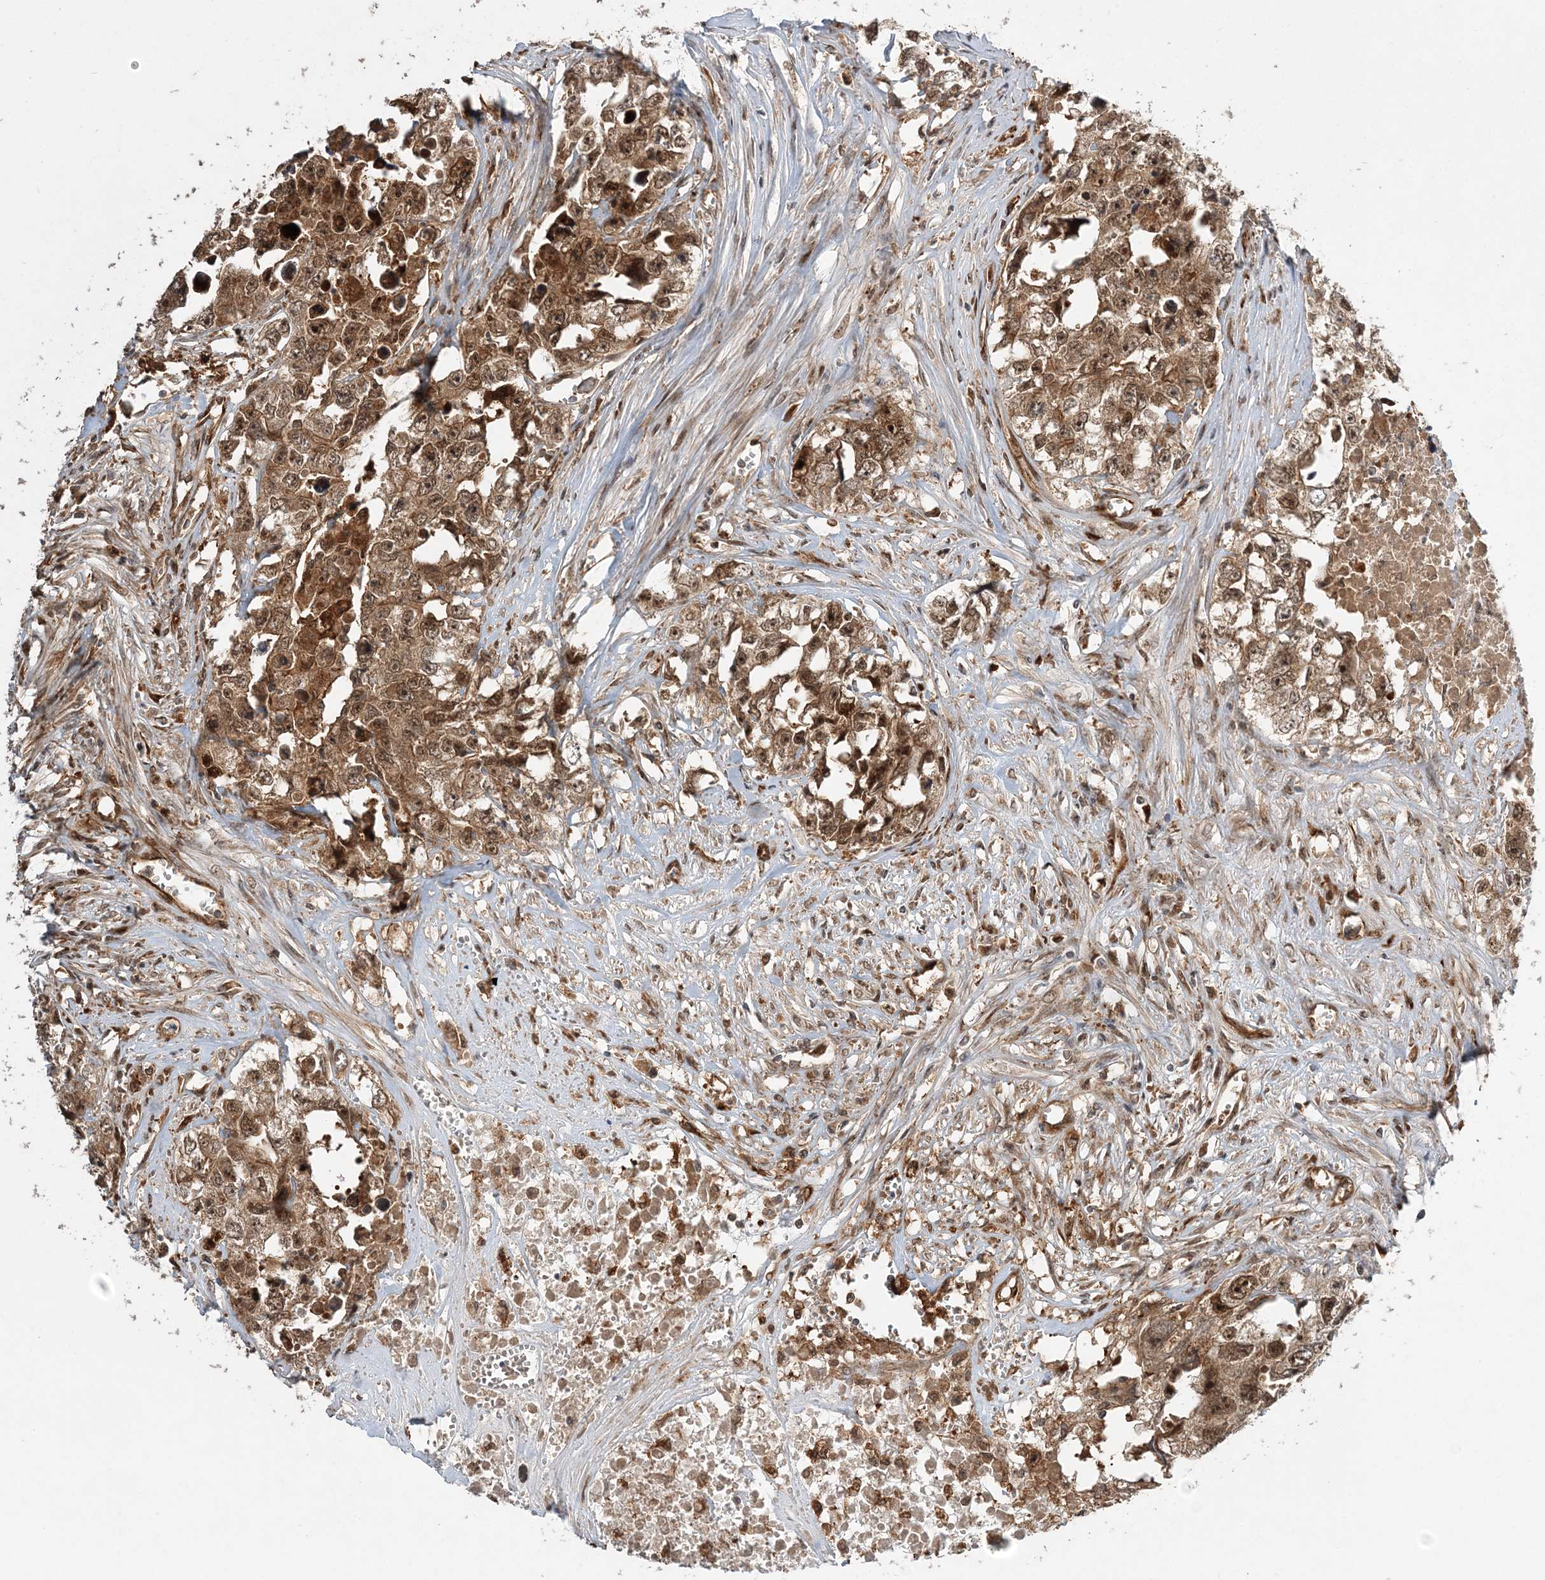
{"staining": {"intensity": "strong", "quantity": ">75%", "location": "cytoplasmic/membranous,nuclear"}, "tissue": "testis cancer", "cell_type": "Tumor cells", "image_type": "cancer", "snomed": [{"axis": "morphology", "description": "Seminoma, NOS"}, {"axis": "morphology", "description": "Carcinoma, Embryonal, NOS"}, {"axis": "topography", "description": "Testis"}], "caption": "Immunohistochemistry (IHC) micrograph of neoplastic tissue: embryonal carcinoma (testis) stained using IHC reveals high levels of strong protein expression localized specifically in the cytoplasmic/membranous and nuclear of tumor cells, appearing as a cytoplasmic/membranous and nuclear brown color.", "gene": "UBTD2", "patient": {"sex": "male", "age": 43}}